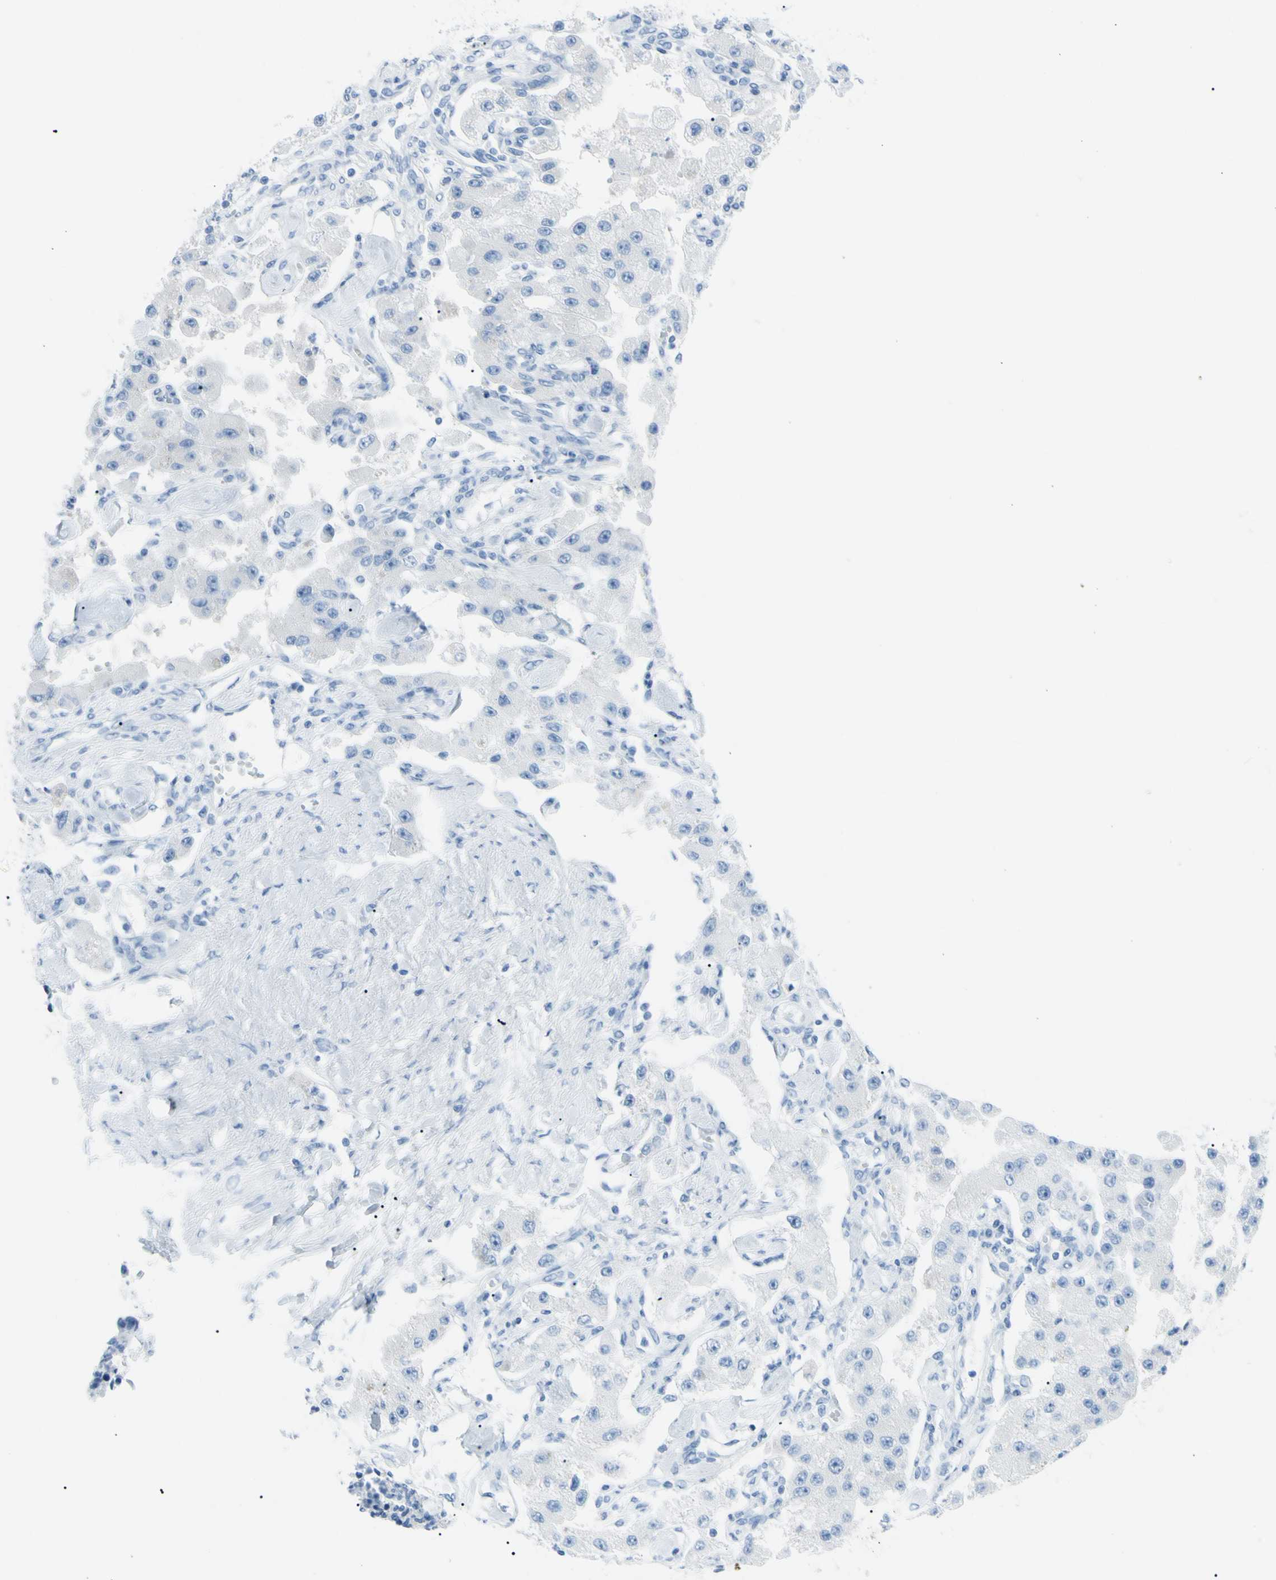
{"staining": {"intensity": "negative", "quantity": "none", "location": "none"}, "tissue": "carcinoid", "cell_type": "Tumor cells", "image_type": "cancer", "snomed": [{"axis": "morphology", "description": "Carcinoid, malignant, NOS"}, {"axis": "topography", "description": "Pancreas"}], "caption": "A micrograph of human malignant carcinoid is negative for staining in tumor cells.", "gene": "TFPI2", "patient": {"sex": "male", "age": 41}}